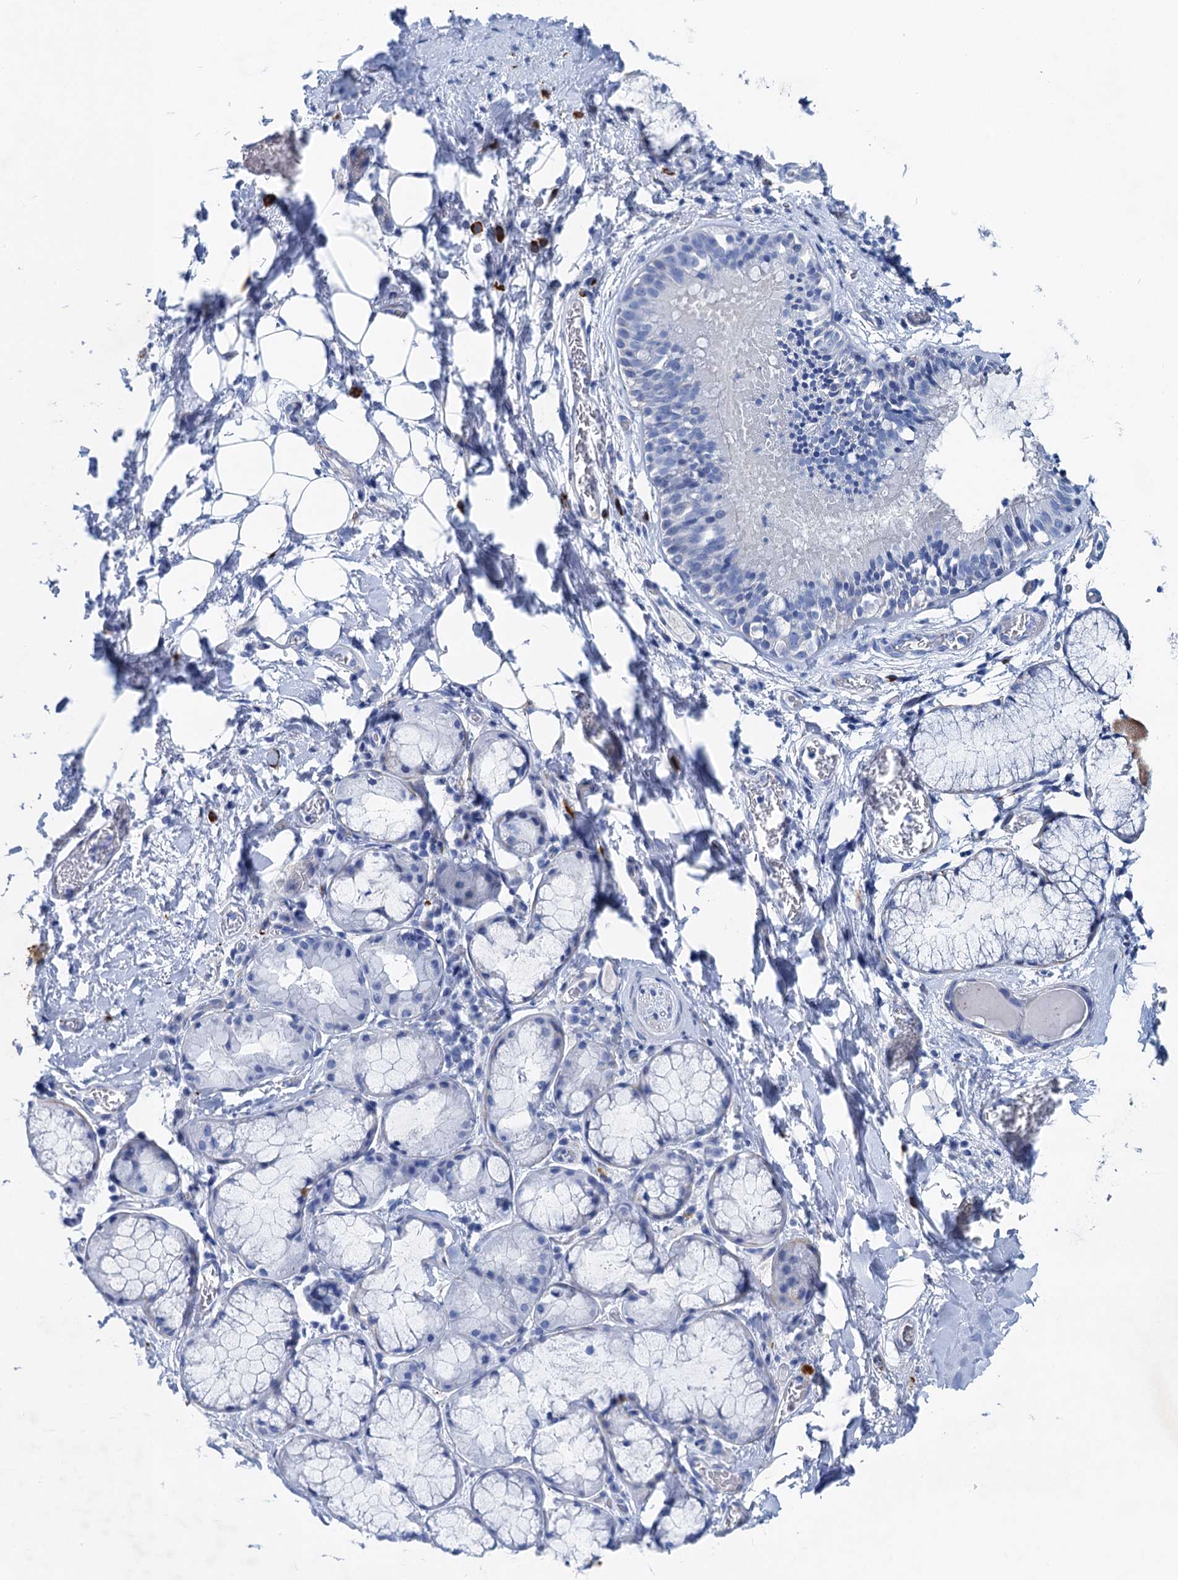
{"staining": {"intensity": "negative", "quantity": "none", "location": "none"}, "tissue": "adipose tissue", "cell_type": "Adipocytes", "image_type": "normal", "snomed": [{"axis": "morphology", "description": "Normal tissue, NOS"}, {"axis": "topography", "description": "Lymph node"}, {"axis": "topography", "description": "Cartilage tissue"}, {"axis": "topography", "description": "Bronchus"}], "caption": "High power microscopy micrograph of an IHC photomicrograph of normal adipose tissue, revealing no significant positivity in adipocytes. The staining is performed using DAB (3,3'-diaminobenzidine) brown chromogen with nuclei counter-stained in using hematoxylin.", "gene": "NLRP10", "patient": {"sex": "male", "age": 63}}